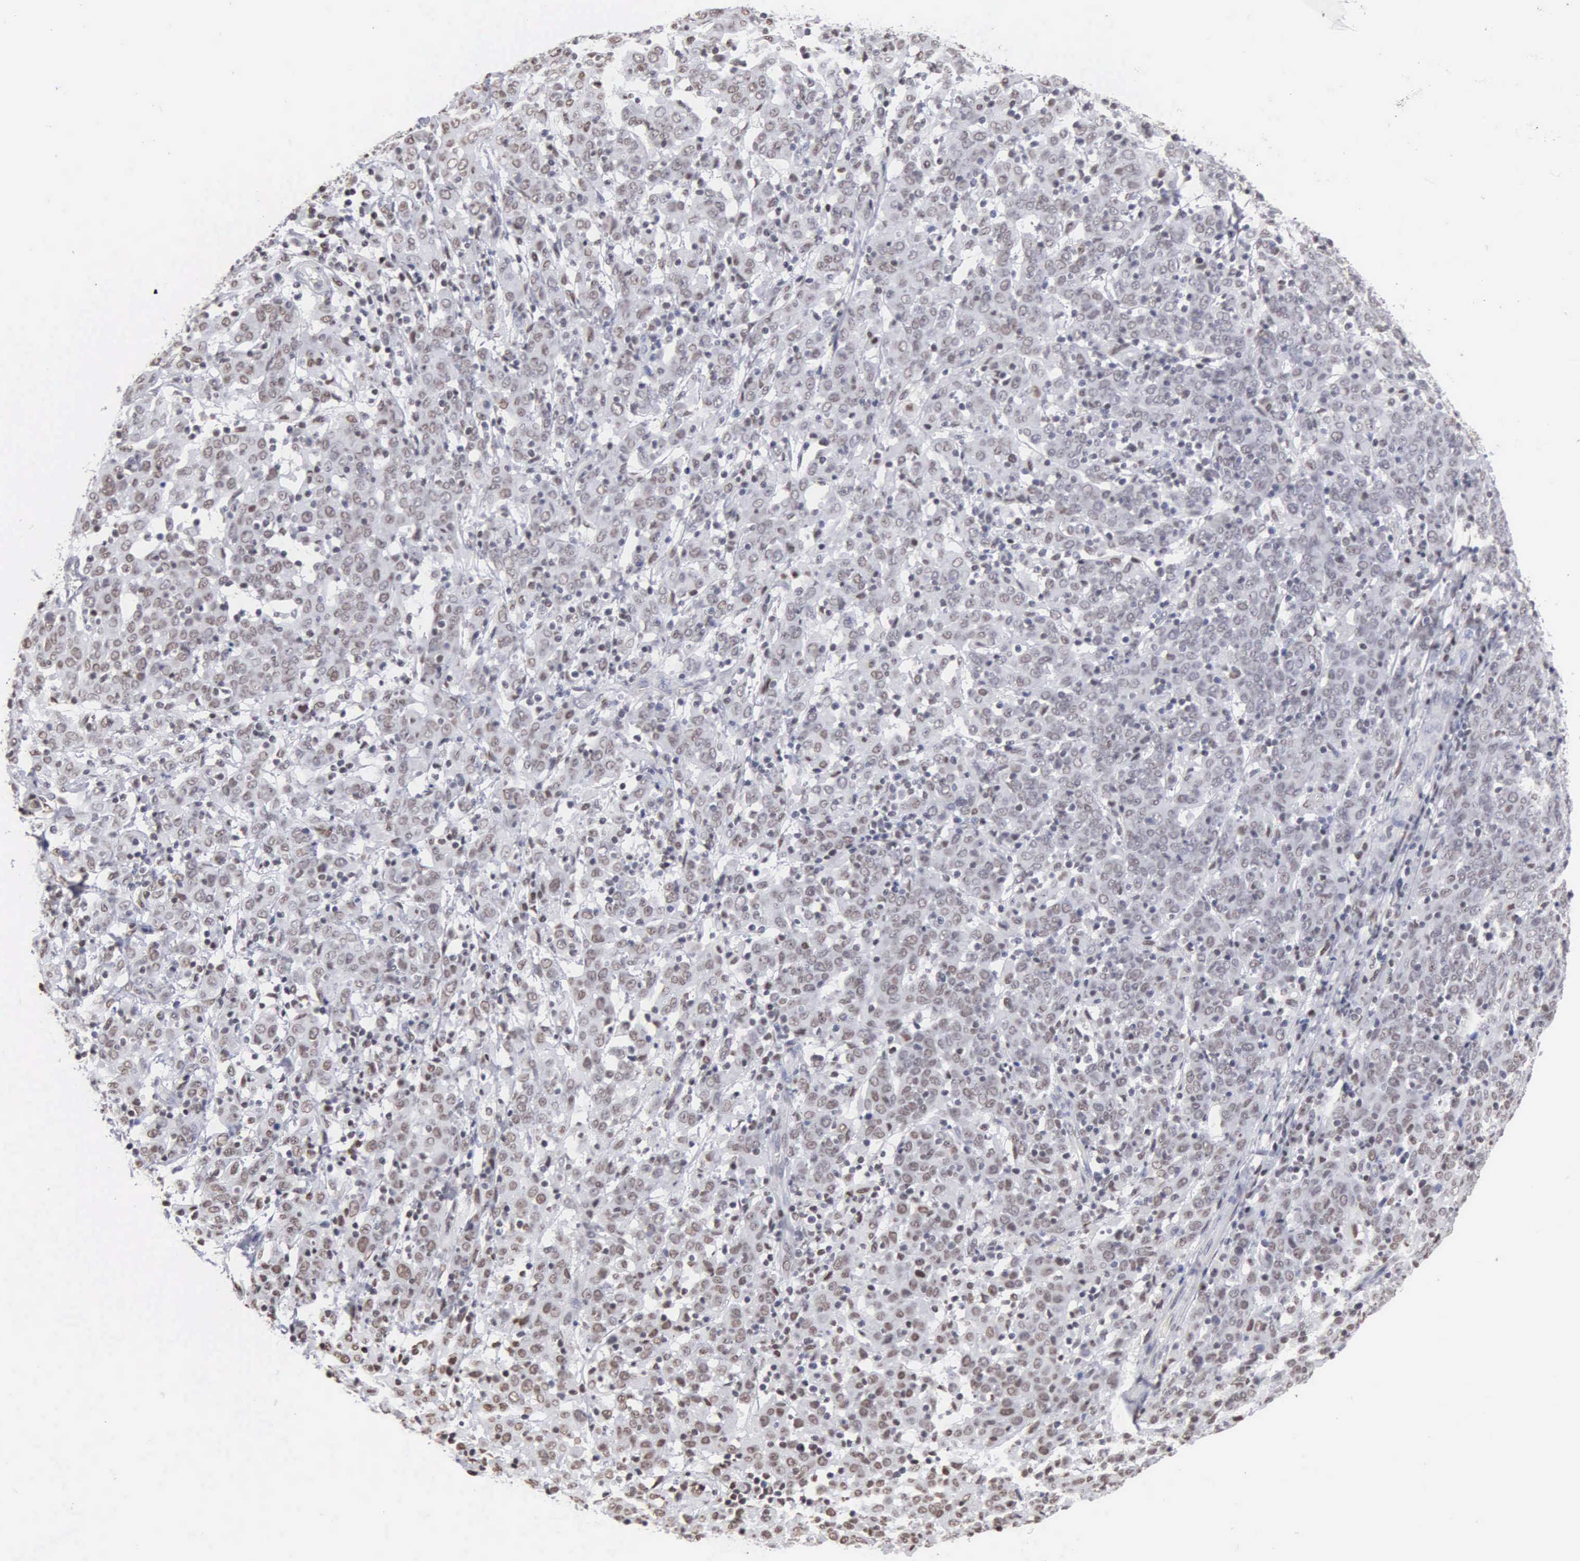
{"staining": {"intensity": "weak", "quantity": "25%-75%", "location": "nuclear"}, "tissue": "cervical cancer", "cell_type": "Tumor cells", "image_type": "cancer", "snomed": [{"axis": "morphology", "description": "Normal tissue, NOS"}, {"axis": "morphology", "description": "Squamous cell carcinoma, NOS"}, {"axis": "topography", "description": "Cervix"}], "caption": "Brown immunohistochemical staining in human squamous cell carcinoma (cervical) demonstrates weak nuclear expression in approximately 25%-75% of tumor cells.", "gene": "CCNG1", "patient": {"sex": "female", "age": 67}}